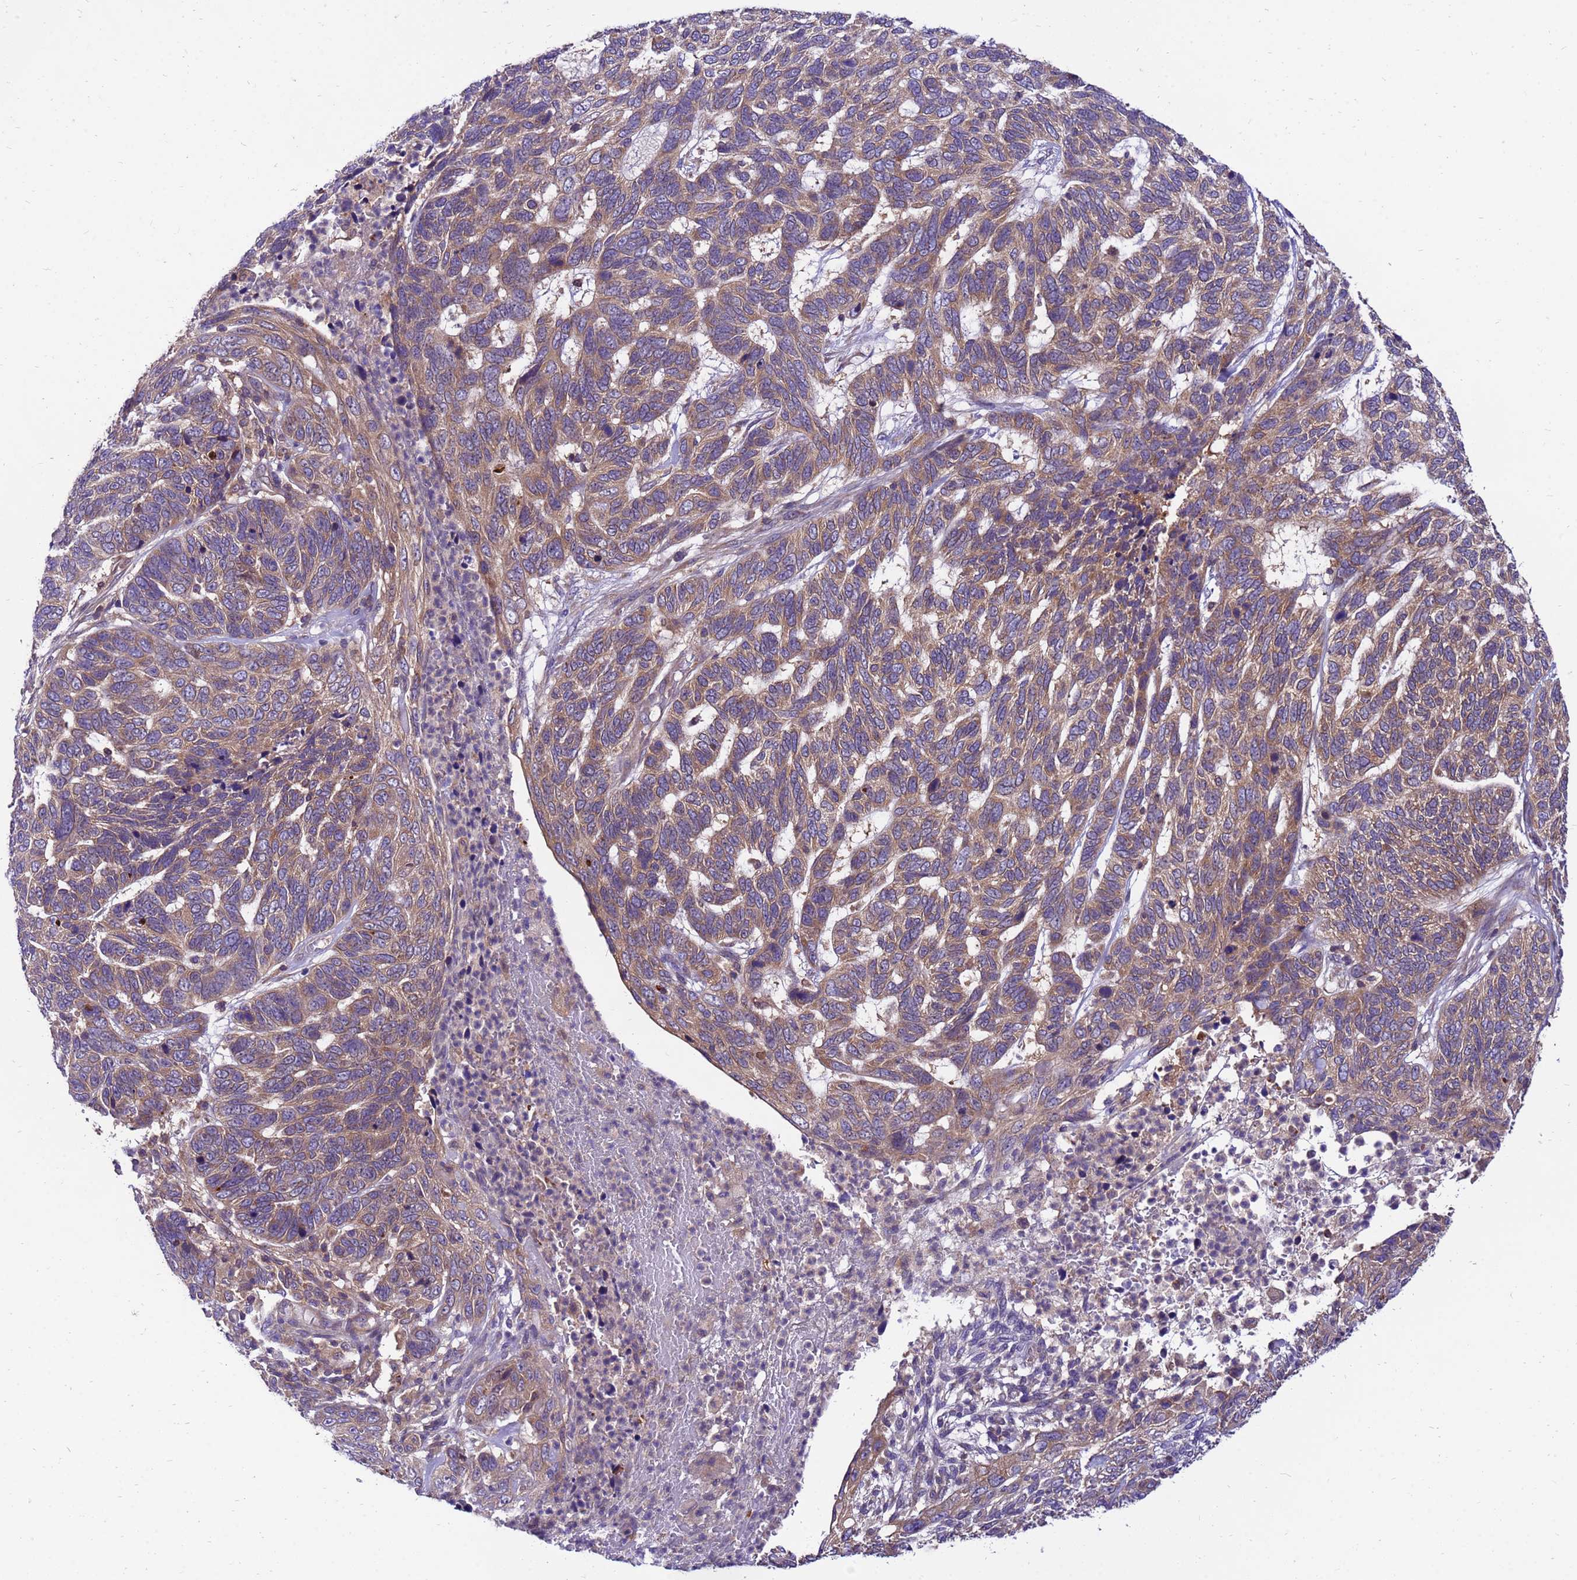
{"staining": {"intensity": "moderate", "quantity": "25%-75%", "location": "cytoplasmic/membranous"}, "tissue": "skin cancer", "cell_type": "Tumor cells", "image_type": "cancer", "snomed": [{"axis": "morphology", "description": "Basal cell carcinoma"}, {"axis": "topography", "description": "Skin"}], "caption": "Skin basal cell carcinoma stained for a protein shows moderate cytoplasmic/membranous positivity in tumor cells.", "gene": "GET3", "patient": {"sex": "female", "age": 65}}